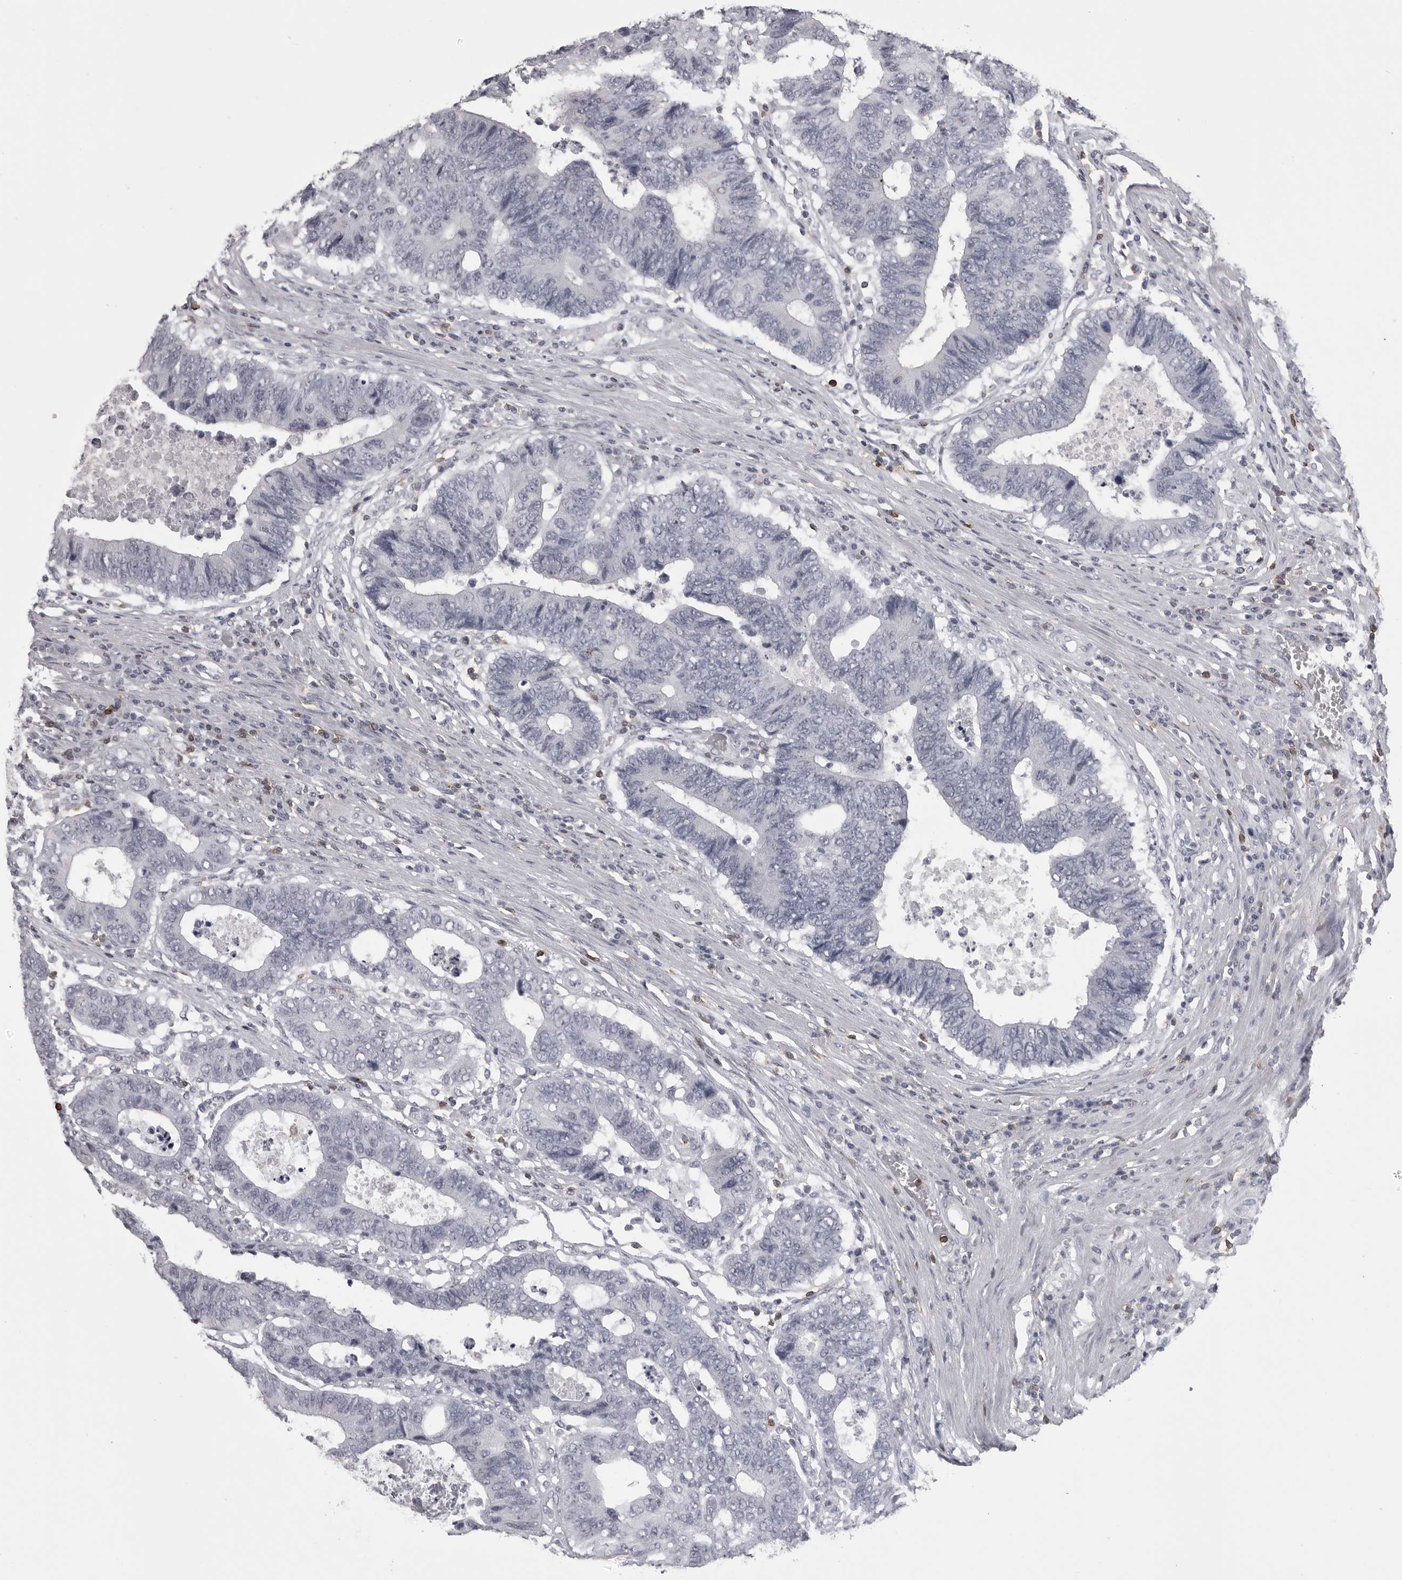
{"staining": {"intensity": "negative", "quantity": "none", "location": "none"}, "tissue": "colorectal cancer", "cell_type": "Tumor cells", "image_type": "cancer", "snomed": [{"axis": "morphology", "description": "Adenocarcinoma, NOS"}, {"axis": "topography", "description": "Rectum"}], "caption": "A high-resolution photomicrograph shows immunohistochemistry (IHC) staining of colorectal cancer, which displays no significant staining in tumor cells.", "gene": "ITGAL", "patient": {"sex": "male", "age": 84}}